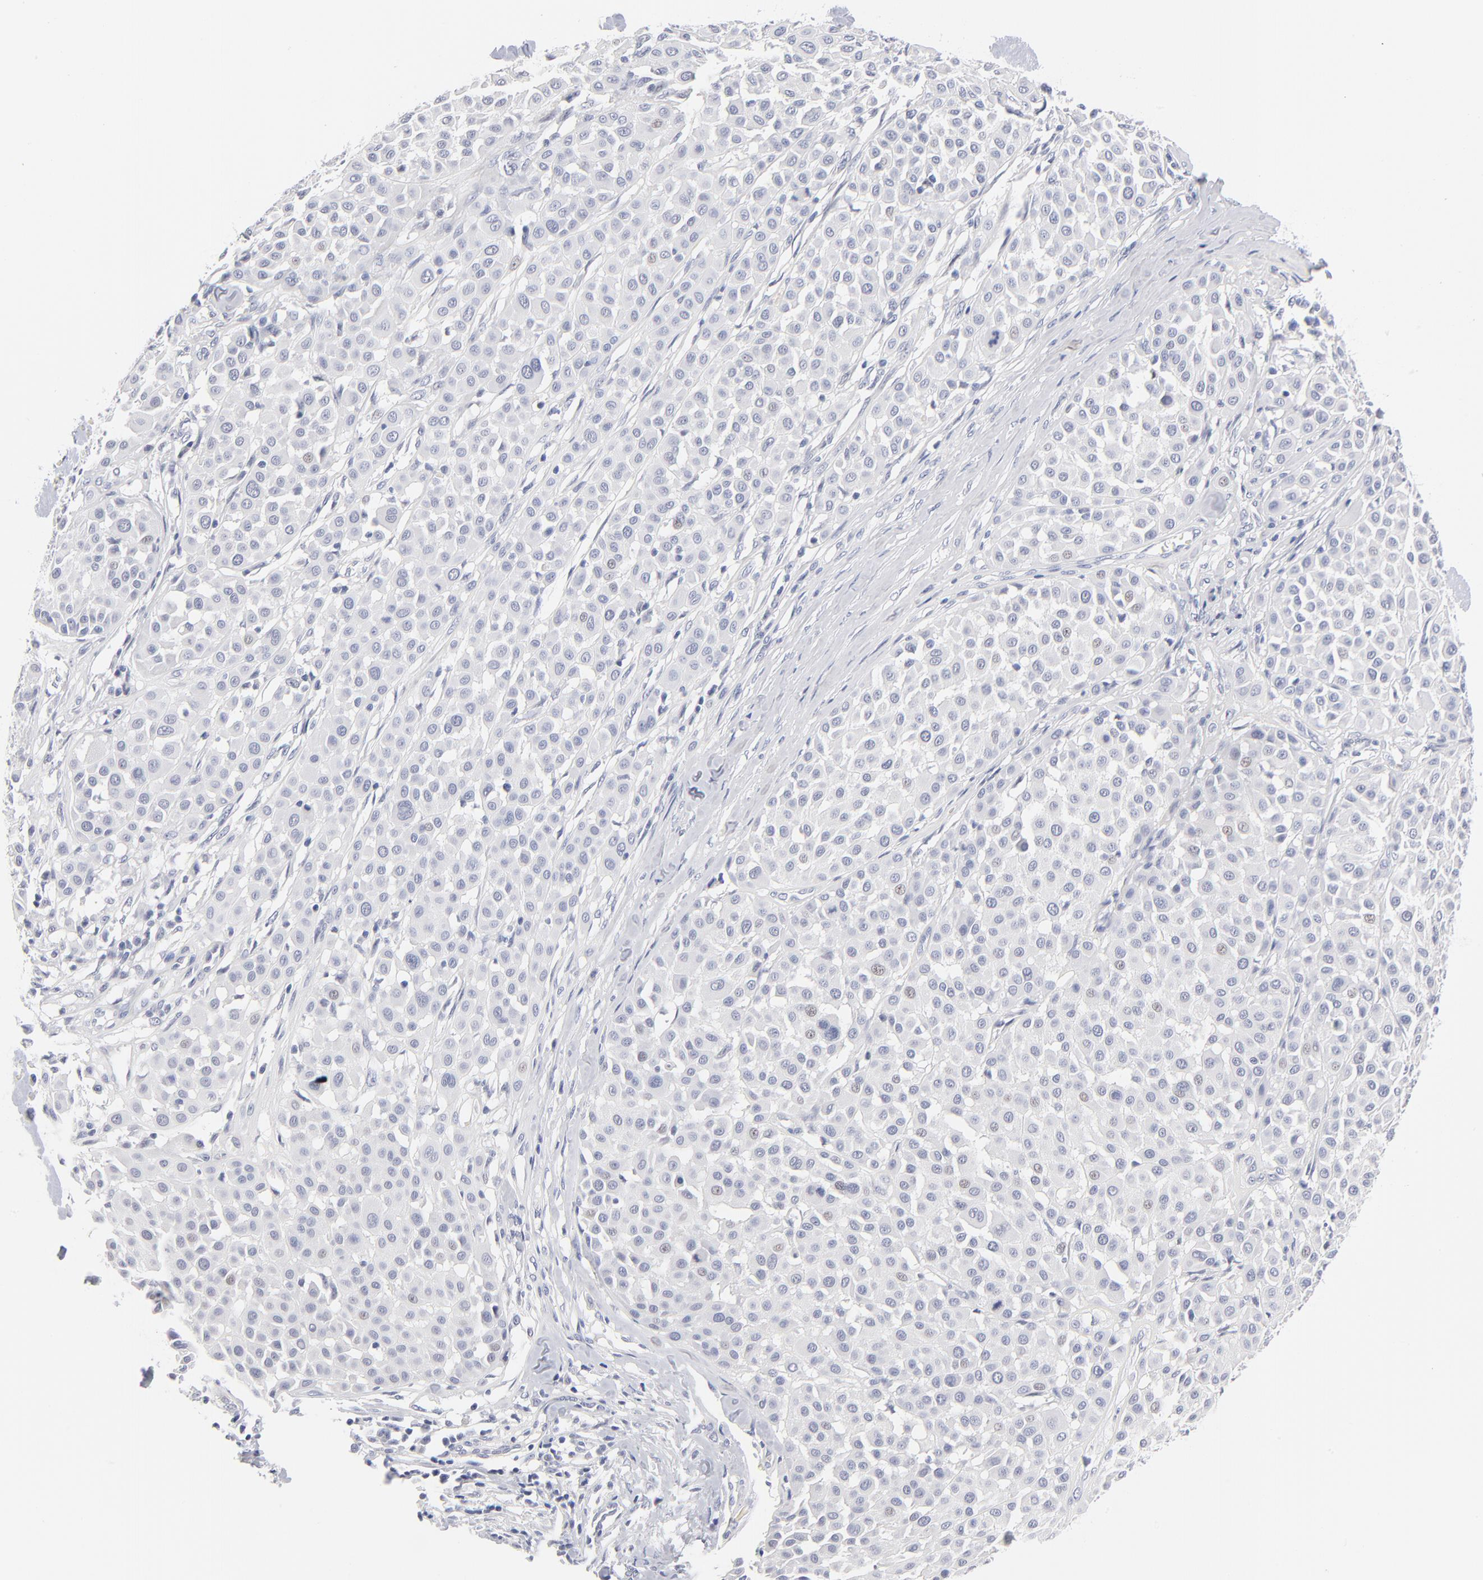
{"staining": {"intensity": "negative", "quantity": "none", "location": "none"}, "tissue": "melanoma", "cell_type": "Tumor cells", "image_type": "cancer", "snomed": [{"axis": "morphology", "description": "Malignant melanoma, Metastatic site"}, {"axis": "topography", "description": "Soft tissue"}], "caption": "Tumor cells are negative for protein expression in human malignant melanoma (metastatic site). (Immunohistochemistry, brightfield microscopy, high magnification).", "gene": "KHNYN", "patient": {"sex": "male", "age": 41}}